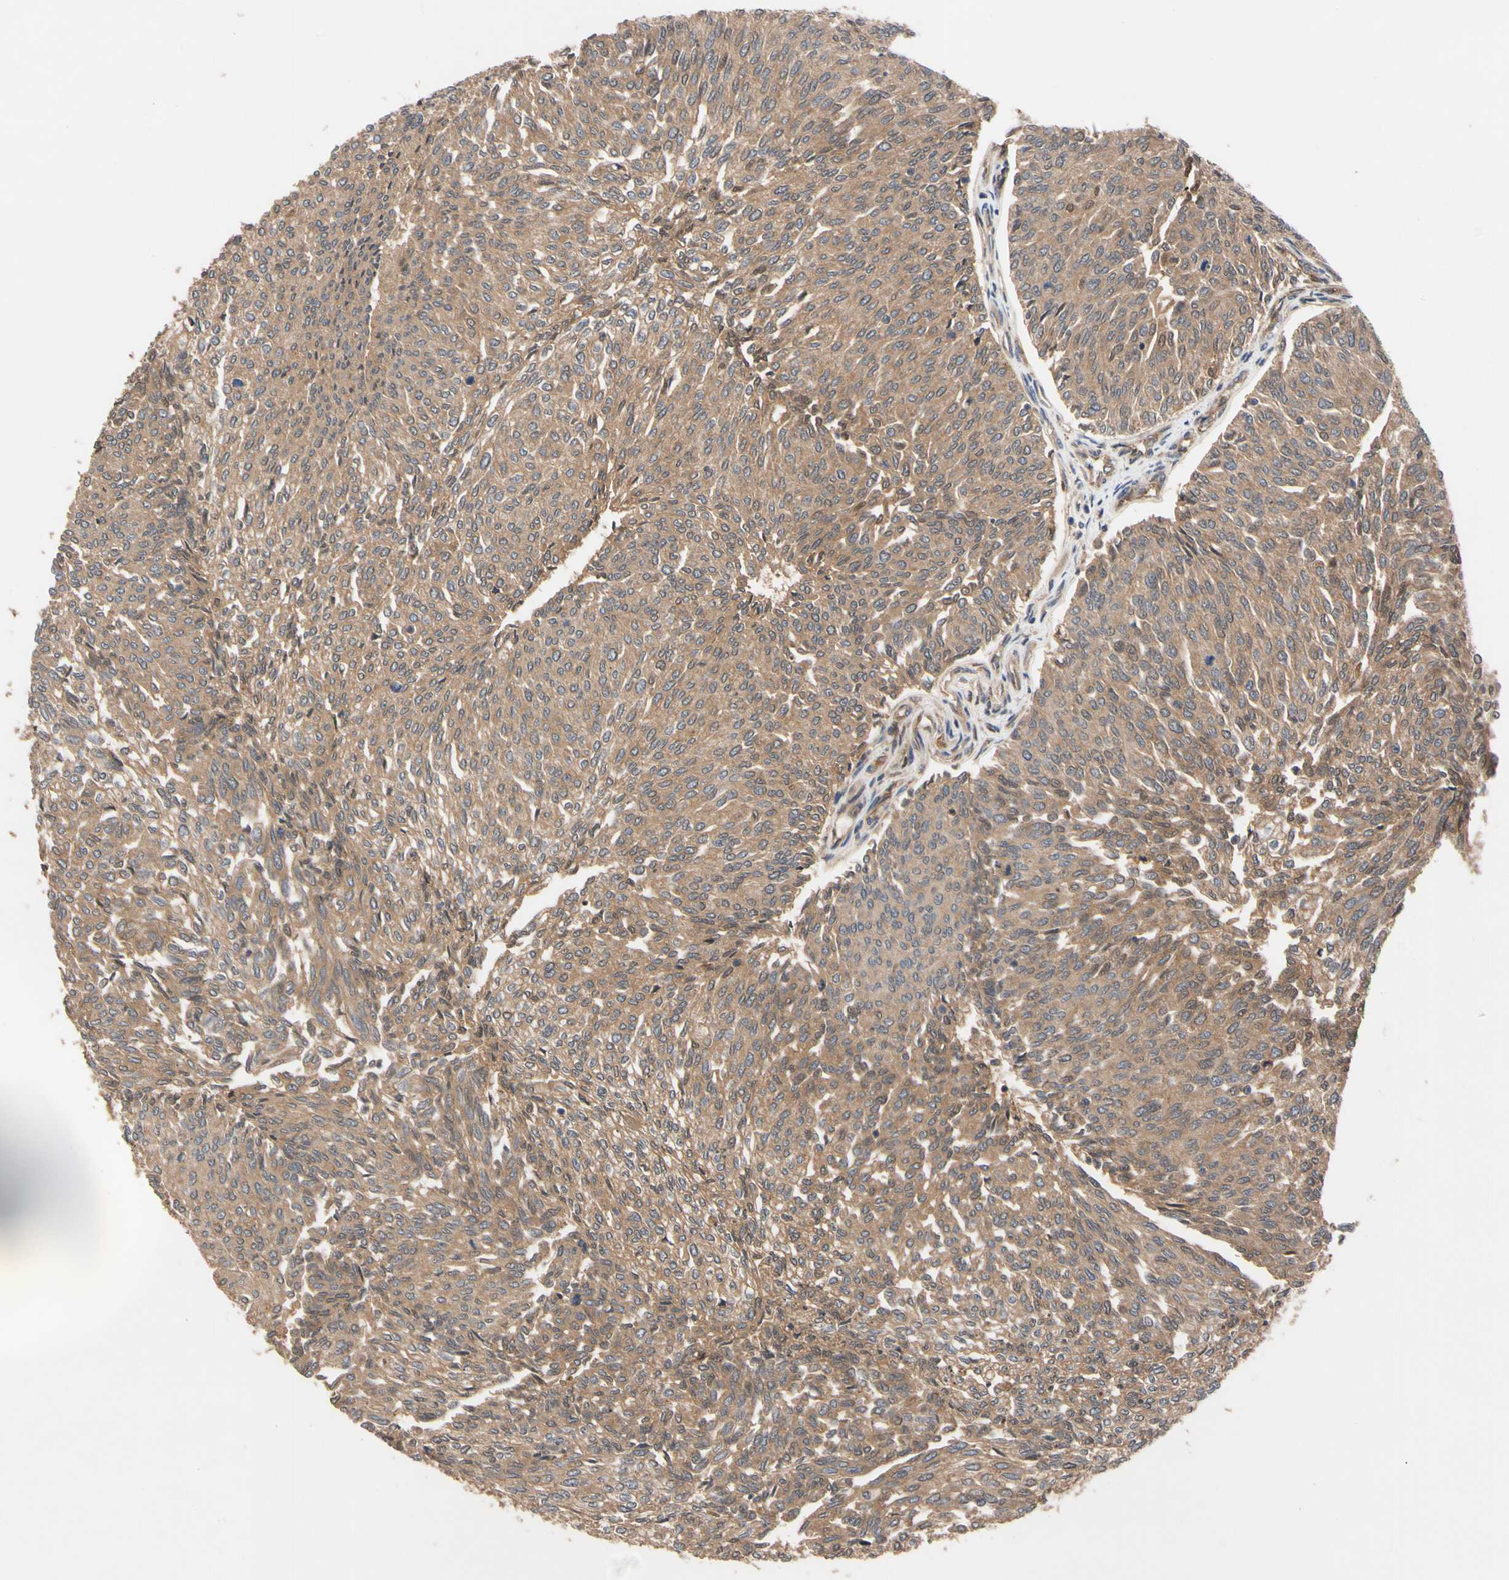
{"staining": {"intensity": "moderate", "quantity": ">75%", "location": "cytoplasmic/membranous"}, "tissue": "urothelial cancer", "cell_type": "Tumor cells", "image_type": "cancer", "snomed": [{"axis": "morphology", "description": "Urothelial carcinoma, Low grade"}, {"axis": "topography", "description": "Urinary bladder"}], "caption": "Tumor cells demonstrate moderate cytoplasmic/membranous positivity in about >75% of cells in urothelial carcinoma (low-grade).", "gene": "CYTIP", "patient": {"sex": "female", "age": 79}}